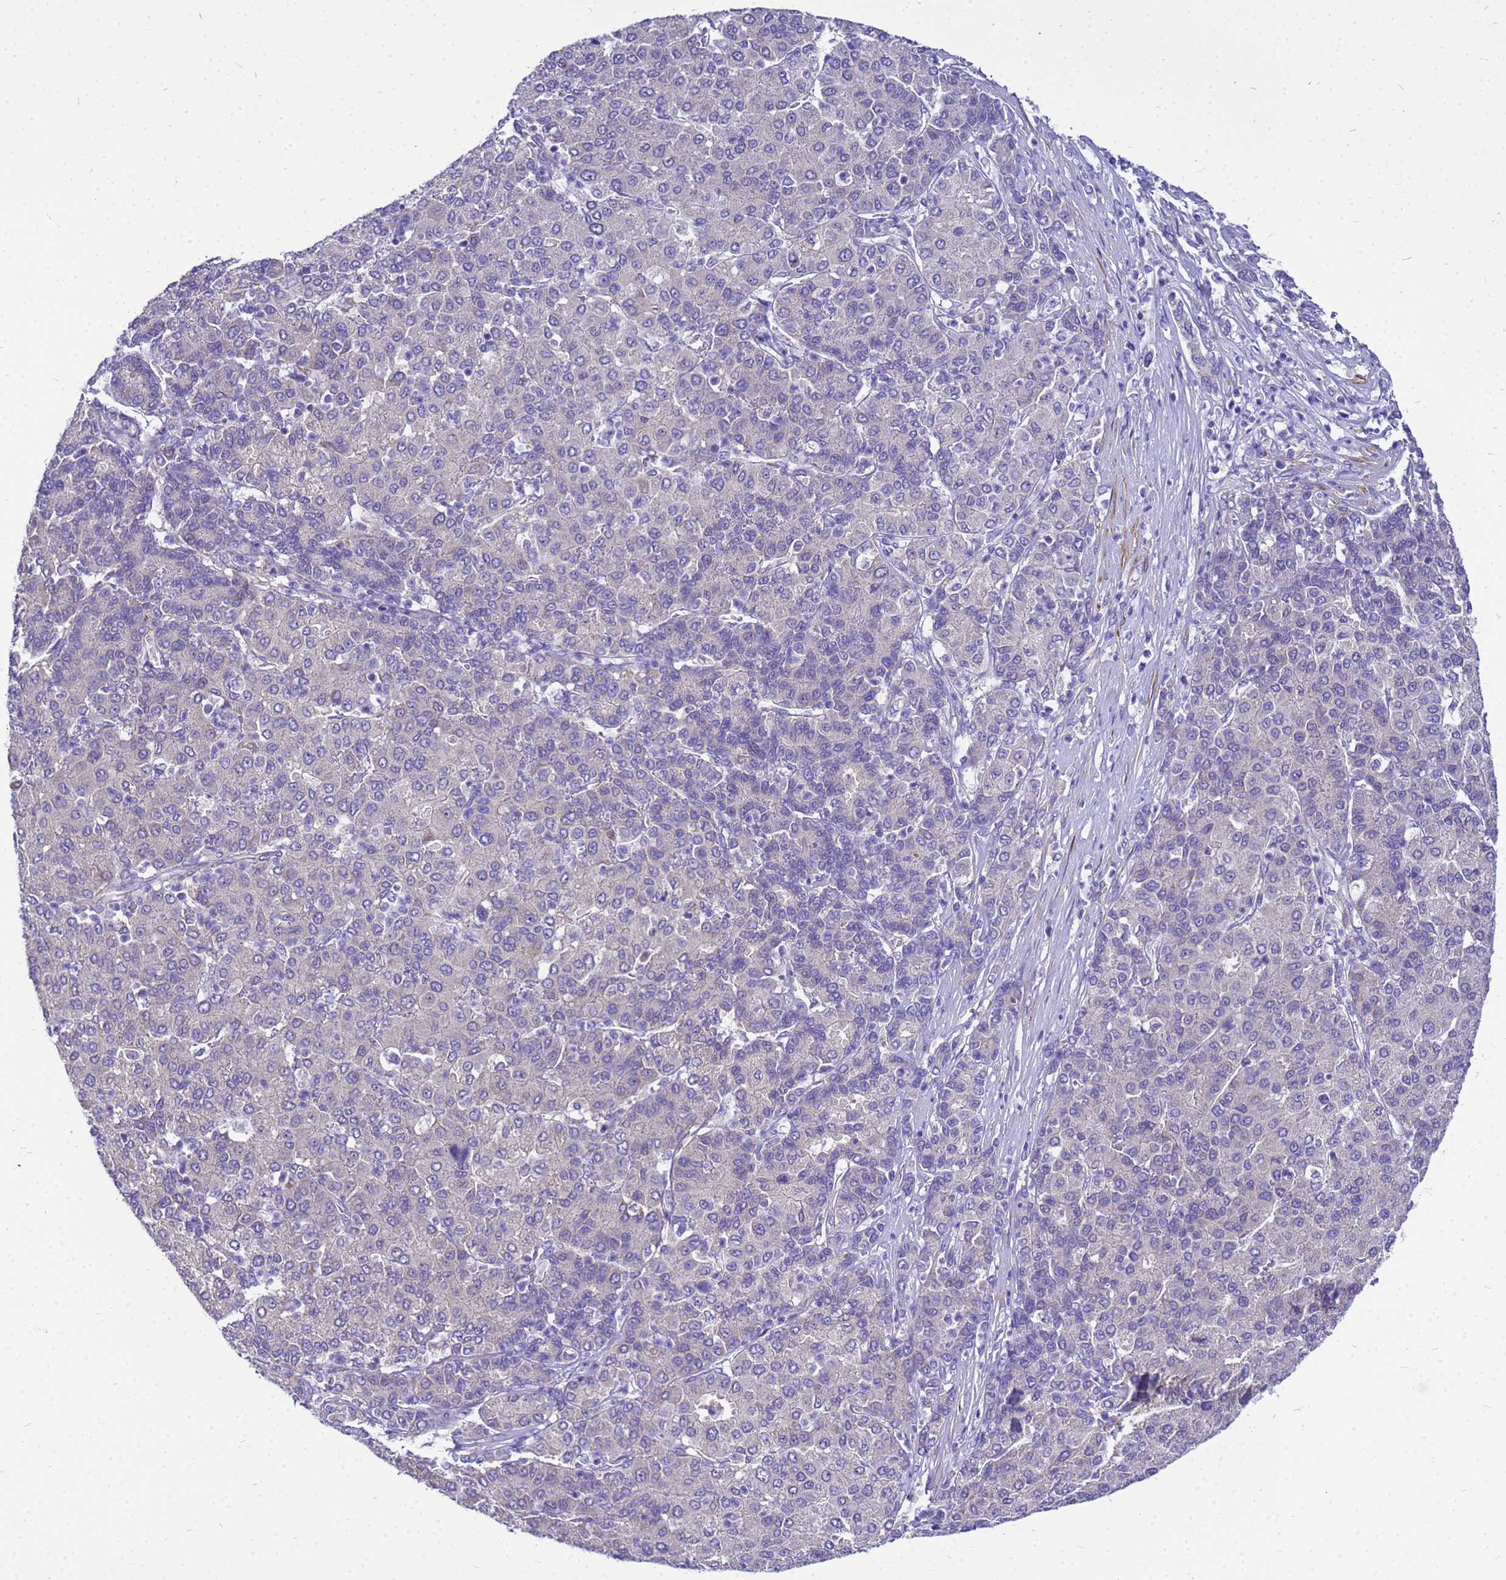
{"staining": {"intensity": "negative", "quantity": "none", "location": "none"}, "tissue": "liver cancer", "cell_type": "Tumor cells", "image_type": "cancer", "snomed": [{"axis": "morphology", "description": "Carcinoma, Hepatocellular, NOS"}, {"axis": "topography", "description": "Liver"}], "caption": "Micrograph shows no protein positivity in tumor cells of hepatocellular carcinoma (liver) tissue.", "gene": "POP7", "patient": {"sex": "male", "age": 65}}